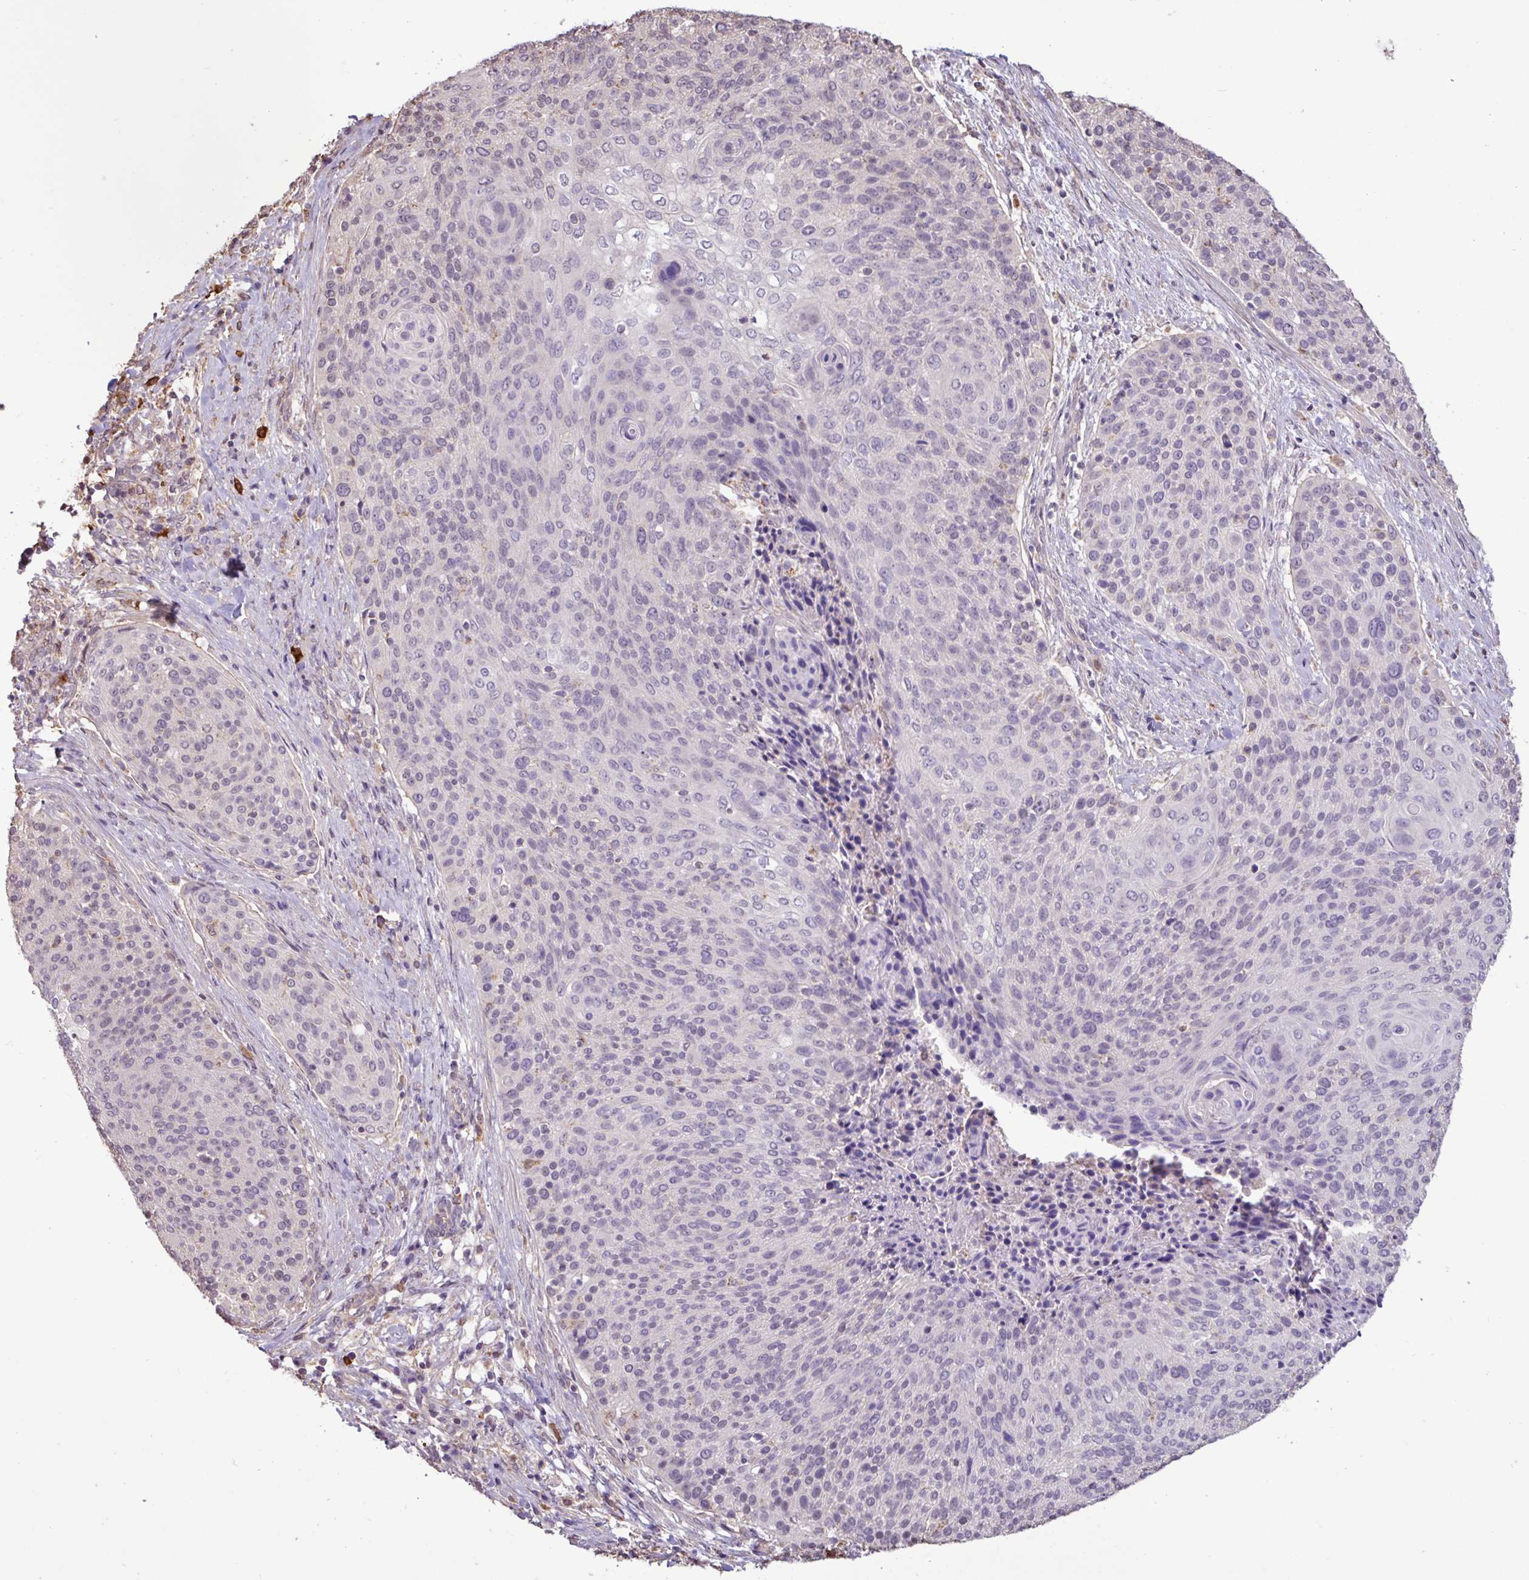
{"staining": {"intensity": "negative", "quantity": "none", "location": "none"}, "tissue": "cervical cancer", "cell_type": "Tumor cells", "image_type": "cancer", "snomed": [{"axis": "morphology", "description": "Squamous cell carcinoma, NOS"}, {"axis": "topography", "description": "Cervix"}], "caption": "Histopathology image shows no significant protein staining in tumor cells of cervical squamous cell carcinoma.", "gene": "CHST11", "patient": {"sex": "female", "age": 31}}